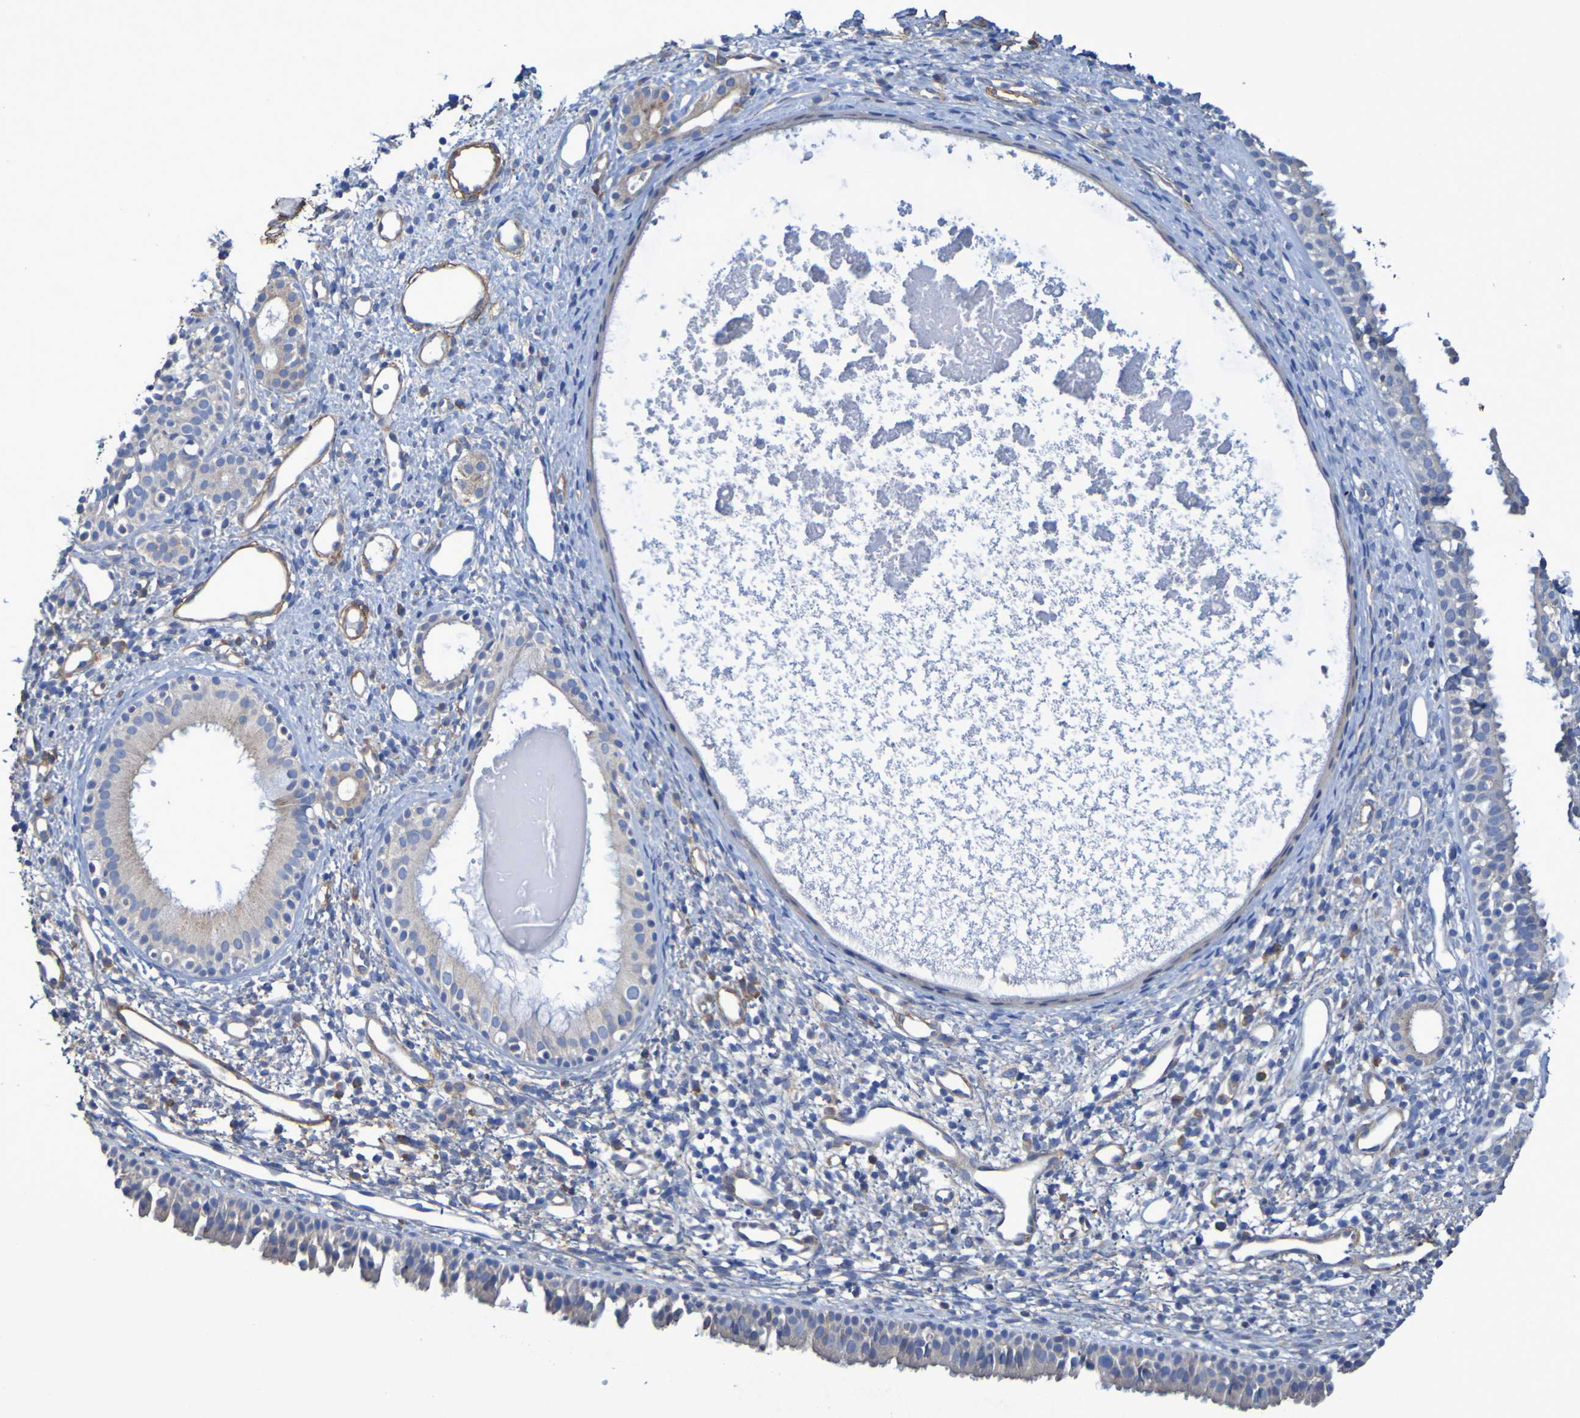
{"staining": {"intensity": "weak", "quantity": ">75%", "location": "cytoplasmic/membranous"}, "tissue": "nasopharynx", "cell_type": "Respiratory epithelial cells", "image_type": "normal", "snomed": [{"axis": "morphology", "description": "Normal tissue, NOS"}, {"axis": "topography", "description": "Nasopharynx"}], "caption": "Immunohistochemical staining of unremarkable nasopharynx demonstrates low levels of weak cytoplasmic/membranous positivity in about >75% of respiratory epithelial cells.", "gene": "SRPRB", "patient": {"sex": "male", "age": 22}}